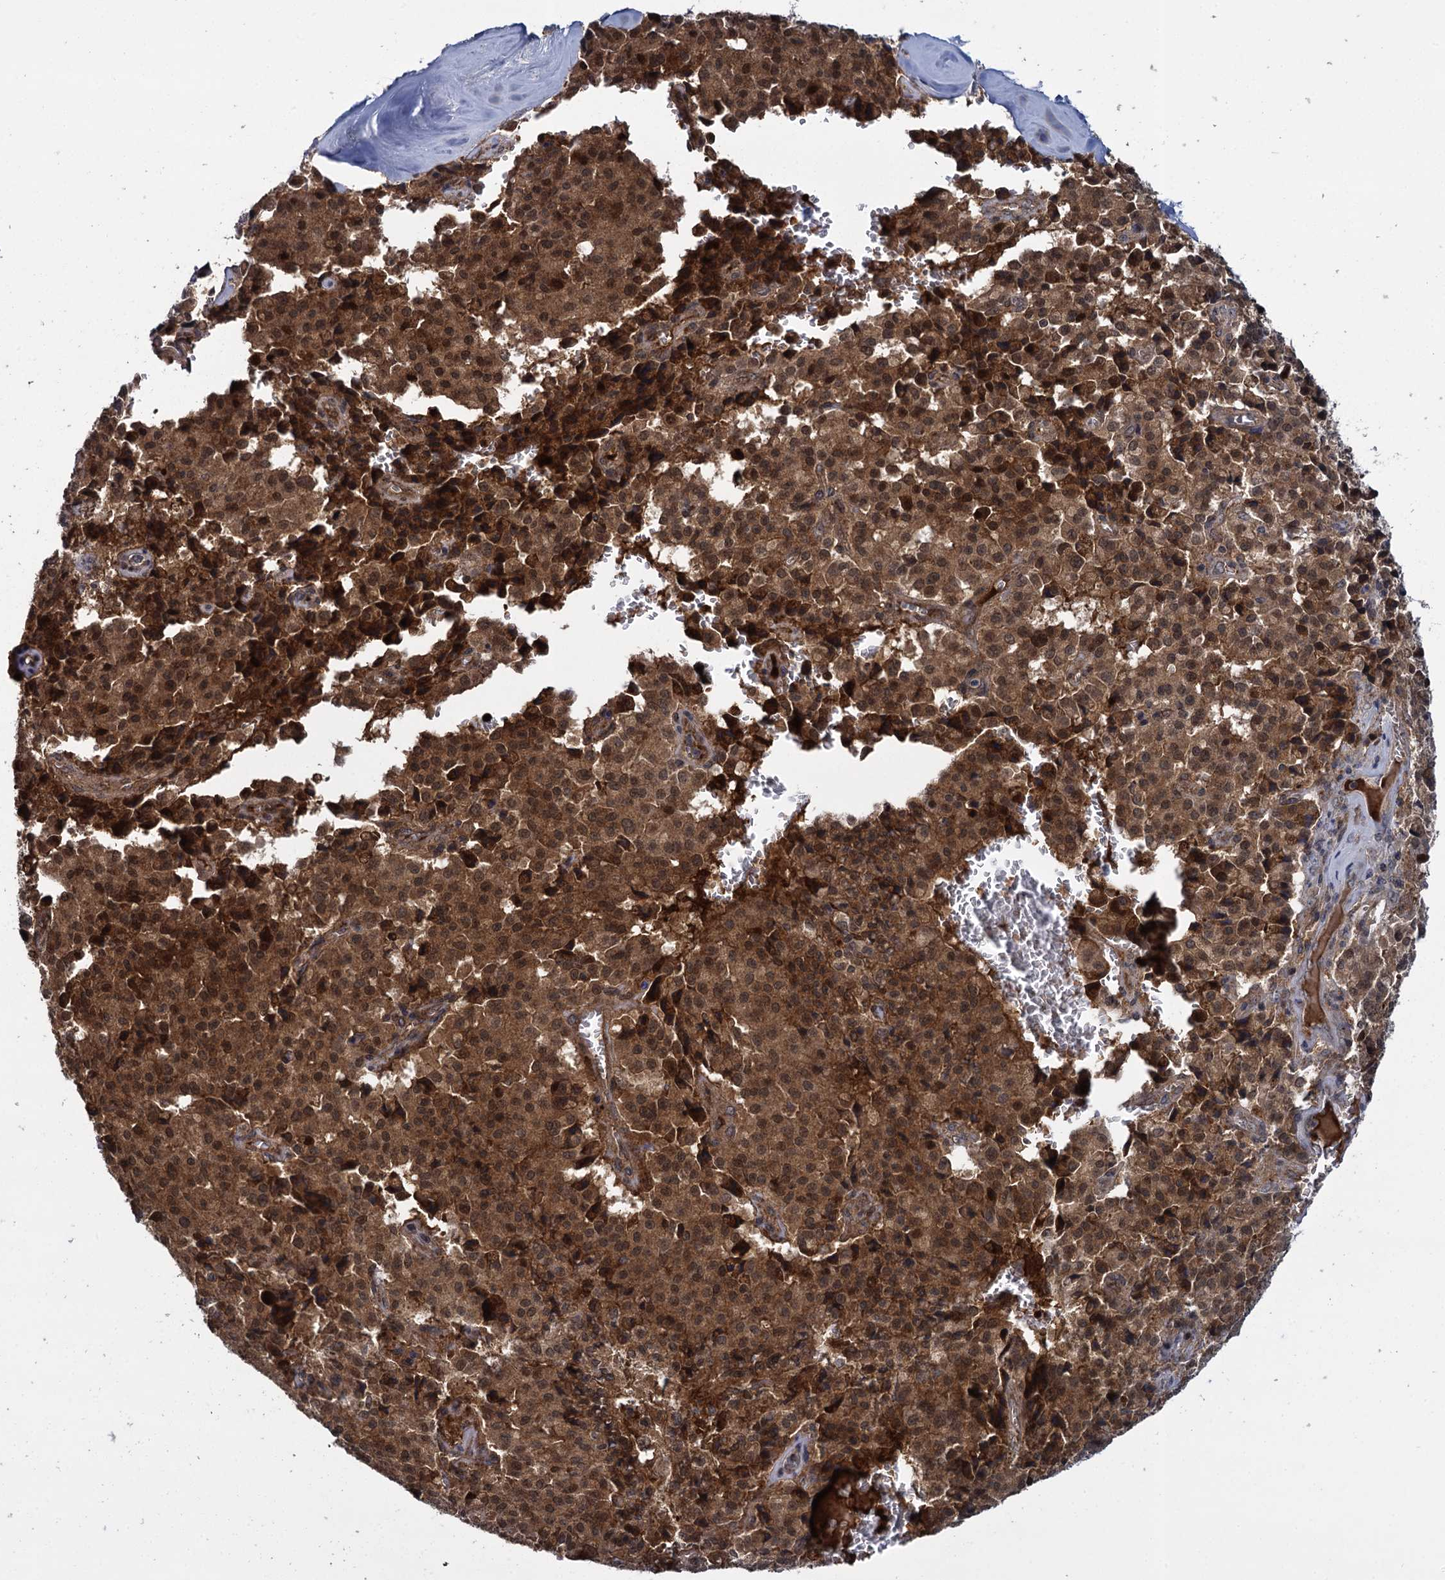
{"staining": {"intensity": "strong", "quantity": ">75%", "location": "cytoplasmic/membranous,nuclear"}, "tissue": "pancreatic cancer", "cell_type": "Tumor cells", "image_type": "cancer", "snomed": [{"axis": "morphology", "description": "Adenocarcinoma, NOS"}, {"axis": "topography", "description": "Pancreas"}], "caption": "Immunohistochemistry (IHC) image of neoplastic tissue: human pancreatic cancer (adenocarcinoma) stained using immunohistochemistry reveals high levels of strong protein expression localized specifically in the cytoplasmic/membranous and nuclear of tumor cells, appearing as a cytoplasmic/membranous and nuclear brown color.", "gene": "GLO1", "patient": {"sex": "male", "age": 65}}